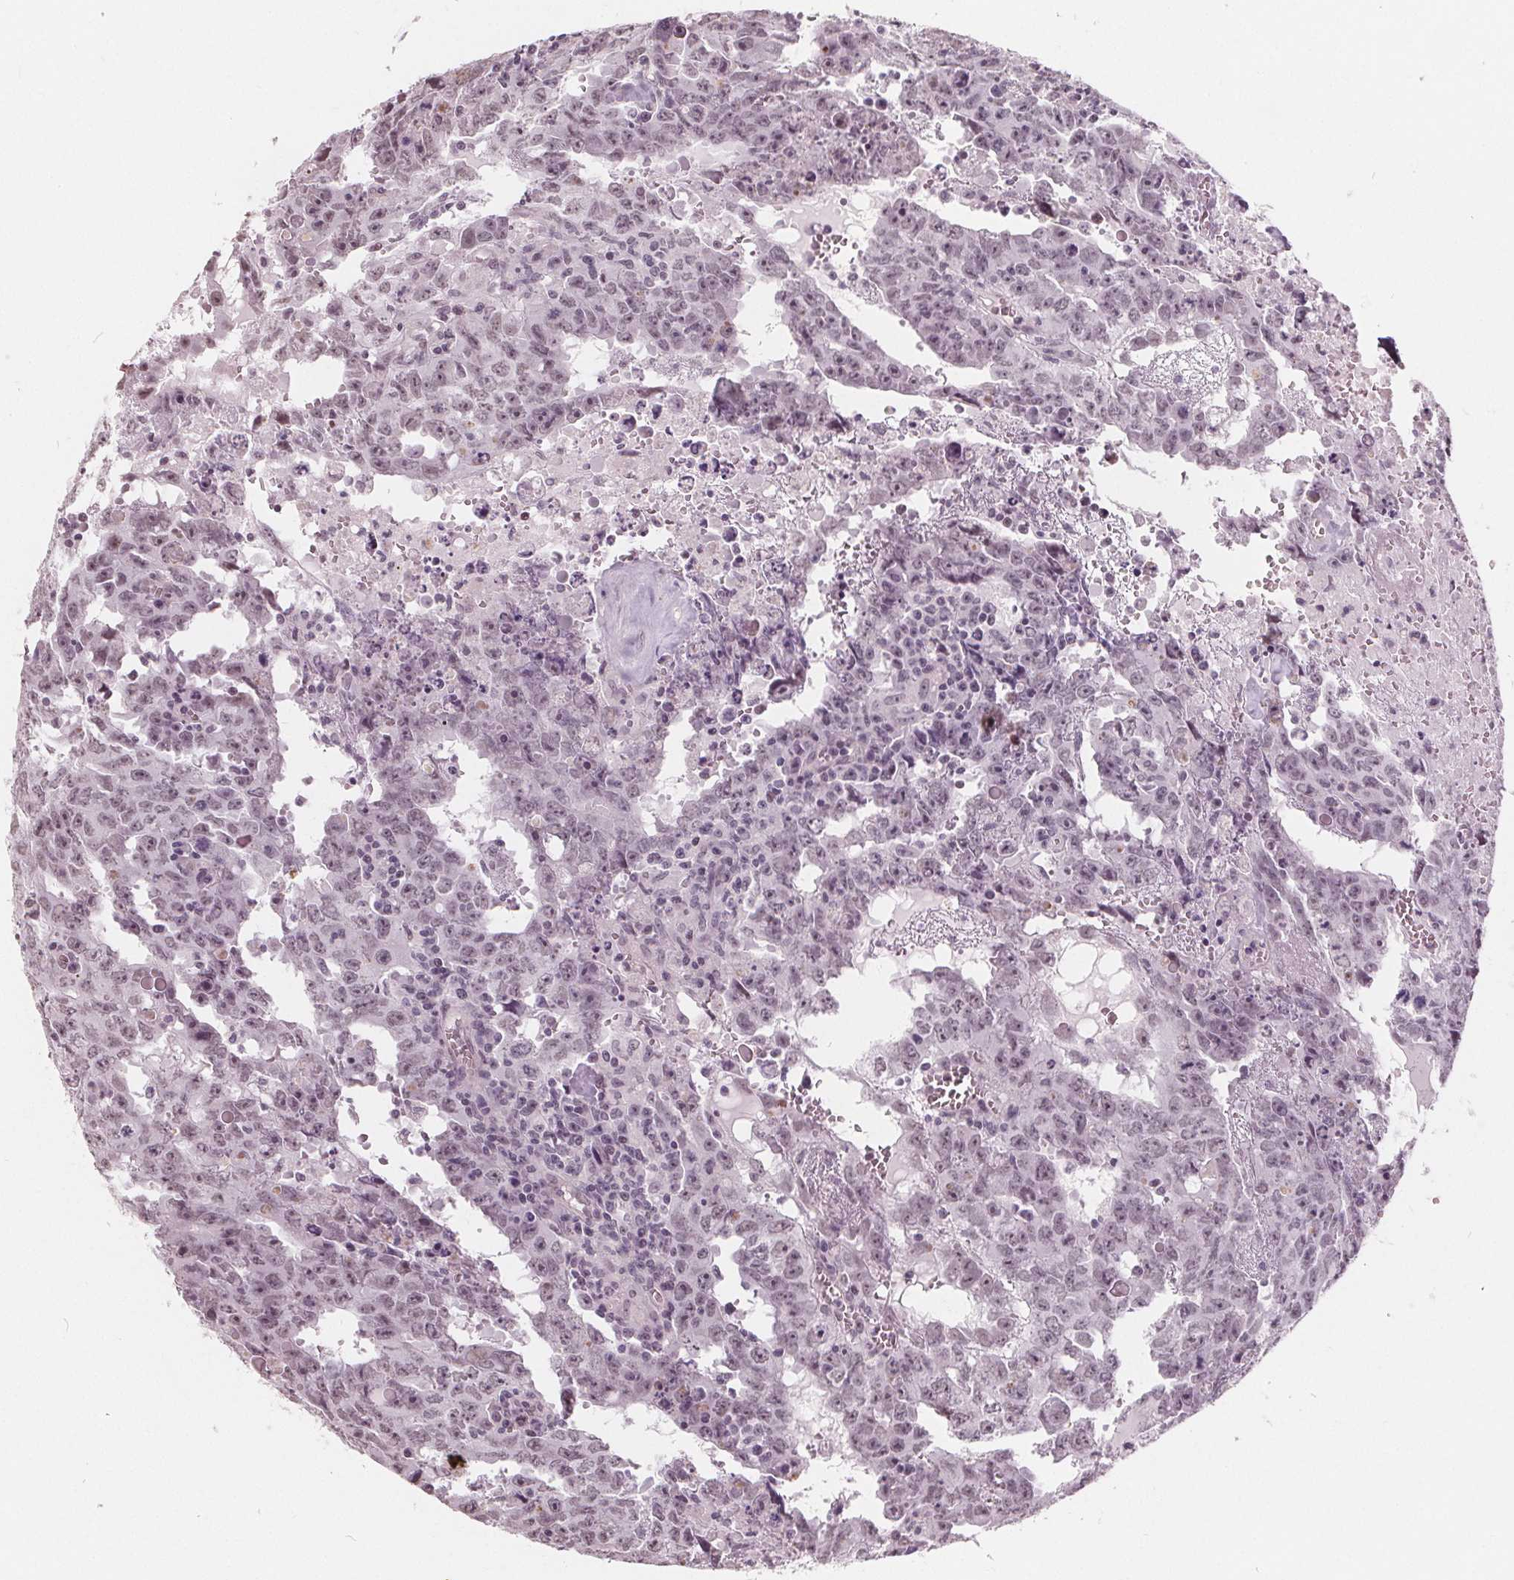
{"staining": {"intensity": "weak", "quantity": "<25%", "location": "nuclear"}, "tissue": "testis cancer", "cell_type": "Tumor cells", "image_type": "cancer", "snomed": [{"axis": "morphology", "description": "Carcinoma, Embryonal, NOS"}, {"axis": "topography", "description": "Testis"}], "caption": "Human testis cancer (embryonal carcinoma) stained for a protein using immunohistochemistry (IHC) exhibits no positivity in tumor cells.", "gene": "NUP210L", "patient": {"sex": "male", "age": 22}}